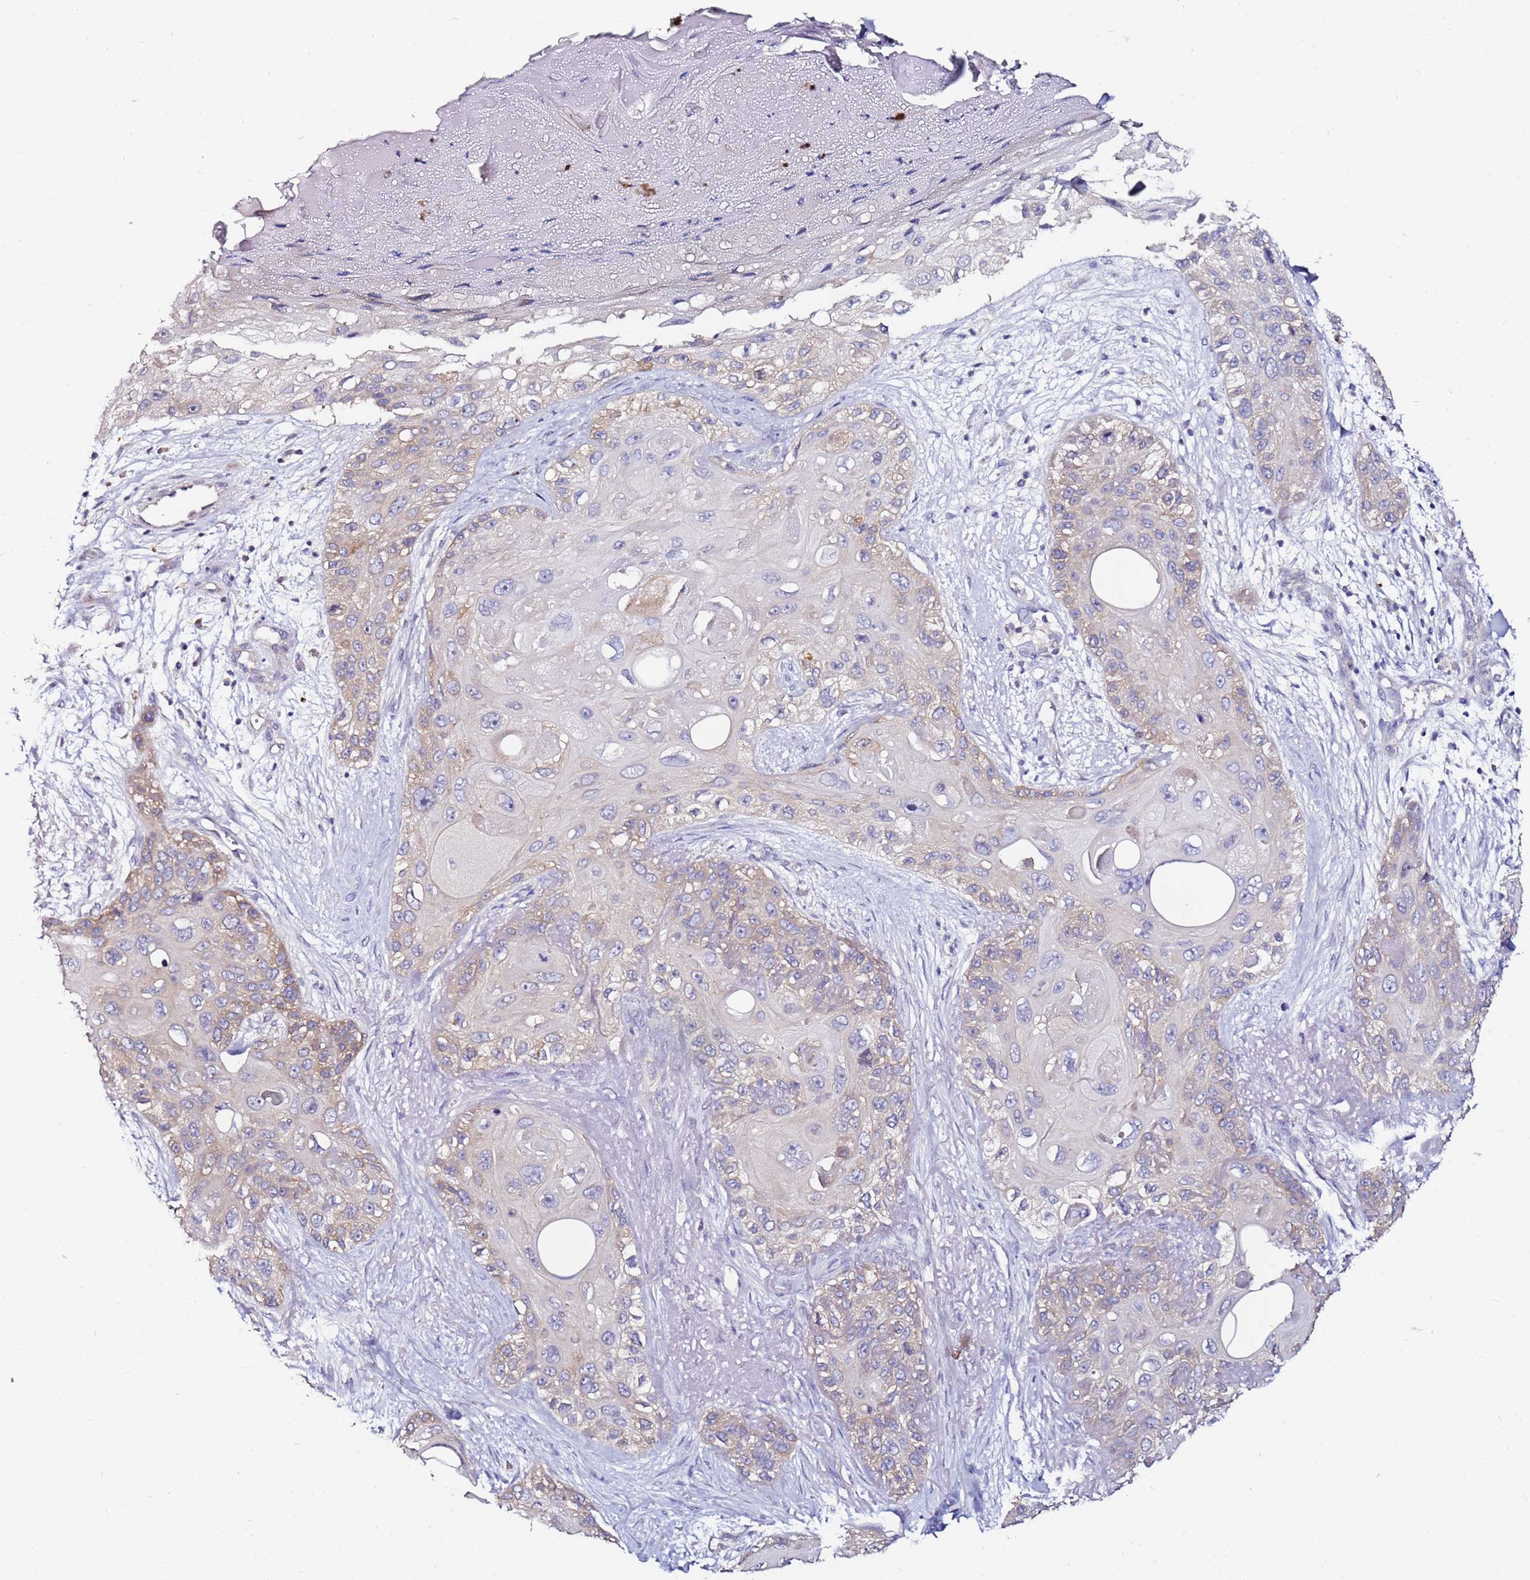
{"staining": {"intensity": "weak", "quantity": "<25%", "location": "cytoplasmic/membranous"}, "tissue": "skin cancer", "cell_type": "Tumor cells", "image_type": "cancer", "snomed": [{"axis": "morphology", "description": "Normal tissue, NOS"}, {"axis": "morphology", "description": "Squamous cell carcinoma, NOS"}, {"axis": "topography", "description": "Skin"}], "caption": "A micrograph of human skin cancer (squamous cell carcinoma) is negative for staining in tumor cells.", "gene": "SRRM5", "patient": {"sex": "male", "age": 72}}